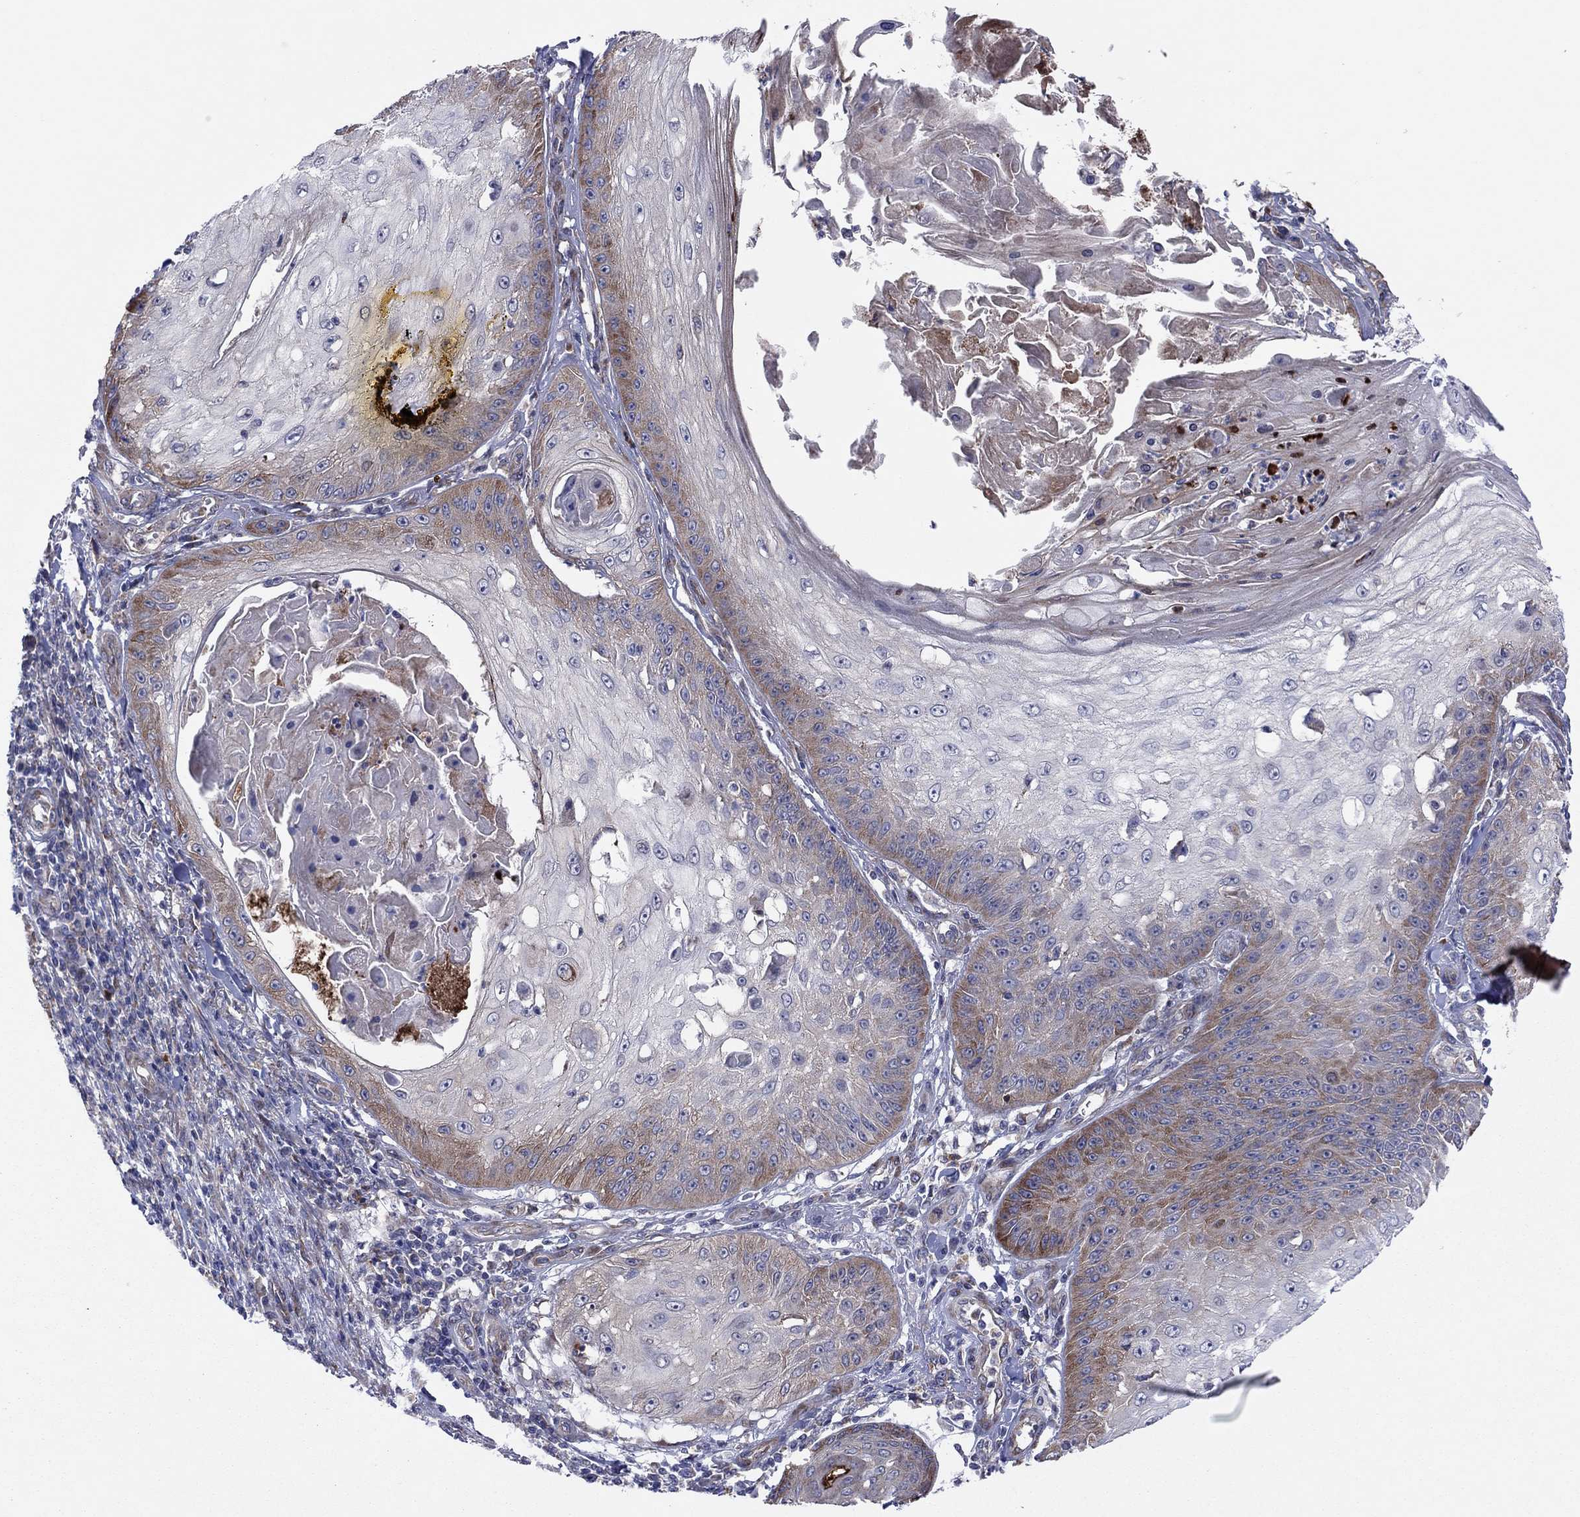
{"staining": {"intensity": "strong", "quantity": "<25%", "location": "cytoplasmic/membranous"}, "tissue": "skin cancer", "cell_type": "Tumor cells", "image_type": "cancer", "snomed": [{"axis": "morphology", "description": "Squamous cell carcinoma, NOS"}, {"axis": "topography", "description": "Skin"}], "caption": "Protein staining of skin cancer (squamous cell carcinoma) tissue shows strong cytoplasmic/membranous expression in about <25% of tumor cells. (brown staining indicates protein expression, while blue staining denotes nuclei).", "gene": "GPR155", "patient": {"sex": "male", "age": 70}}